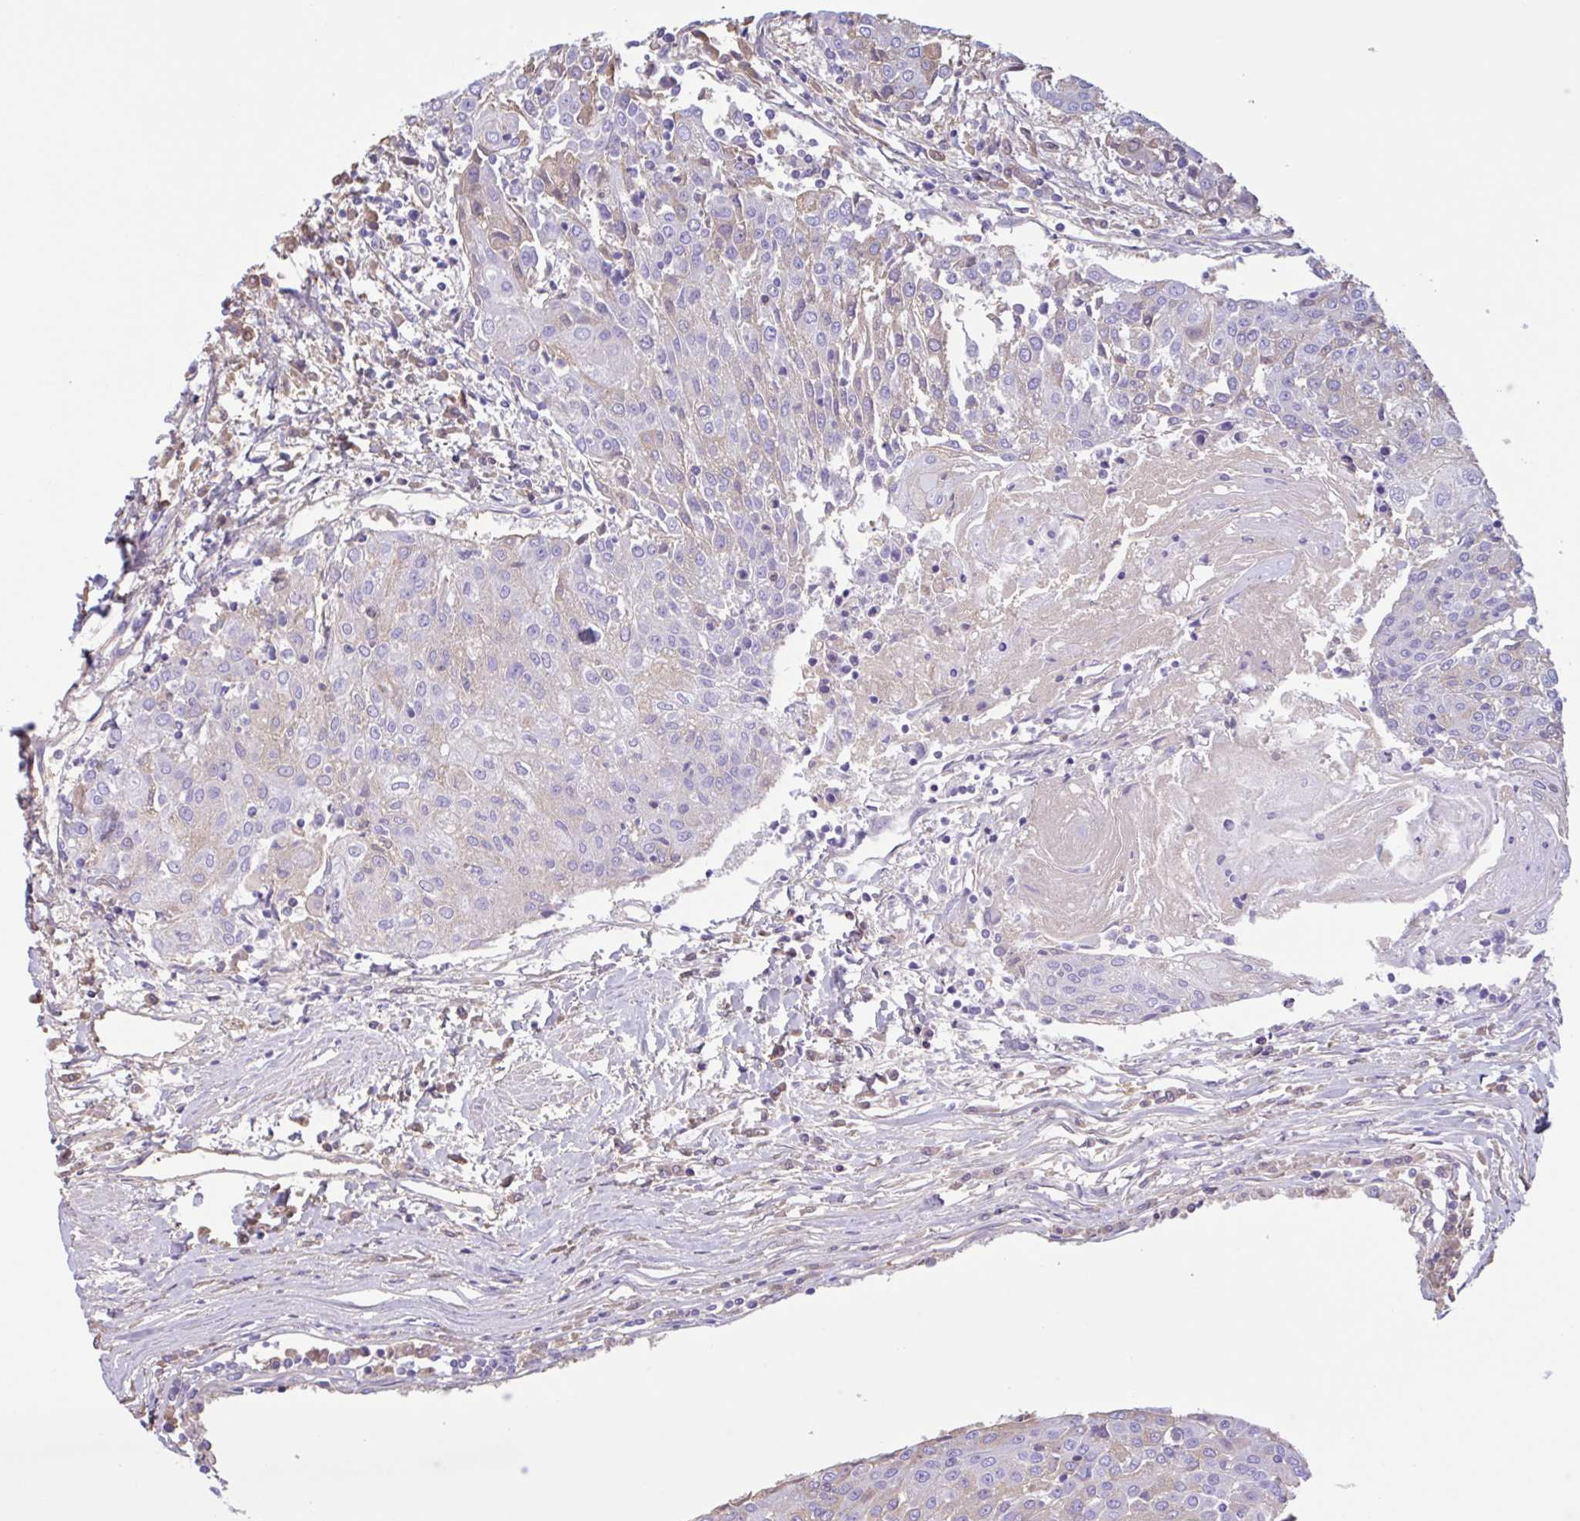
{"staining": {"intensity": "weak", "quantity": "<25%", "location": "cytoplasmic/membranous"}, "tissue": "urothelial cancer", "cell_type": "Tumor cells", "image_type": "cancer", "snomed": [{"axis": "morphology", "description": "Urothelial carcinoma, High grade"}, {"axis": "topography", "description": "Urinary bladder"}], "caption": "The immunohistochemistry (IHC) photomicrograph has no significant positivity in tumor cells of urothelial cancer tissue.", "gene": "LARGE2", "patient": {"sex": "female", "age": 85}}